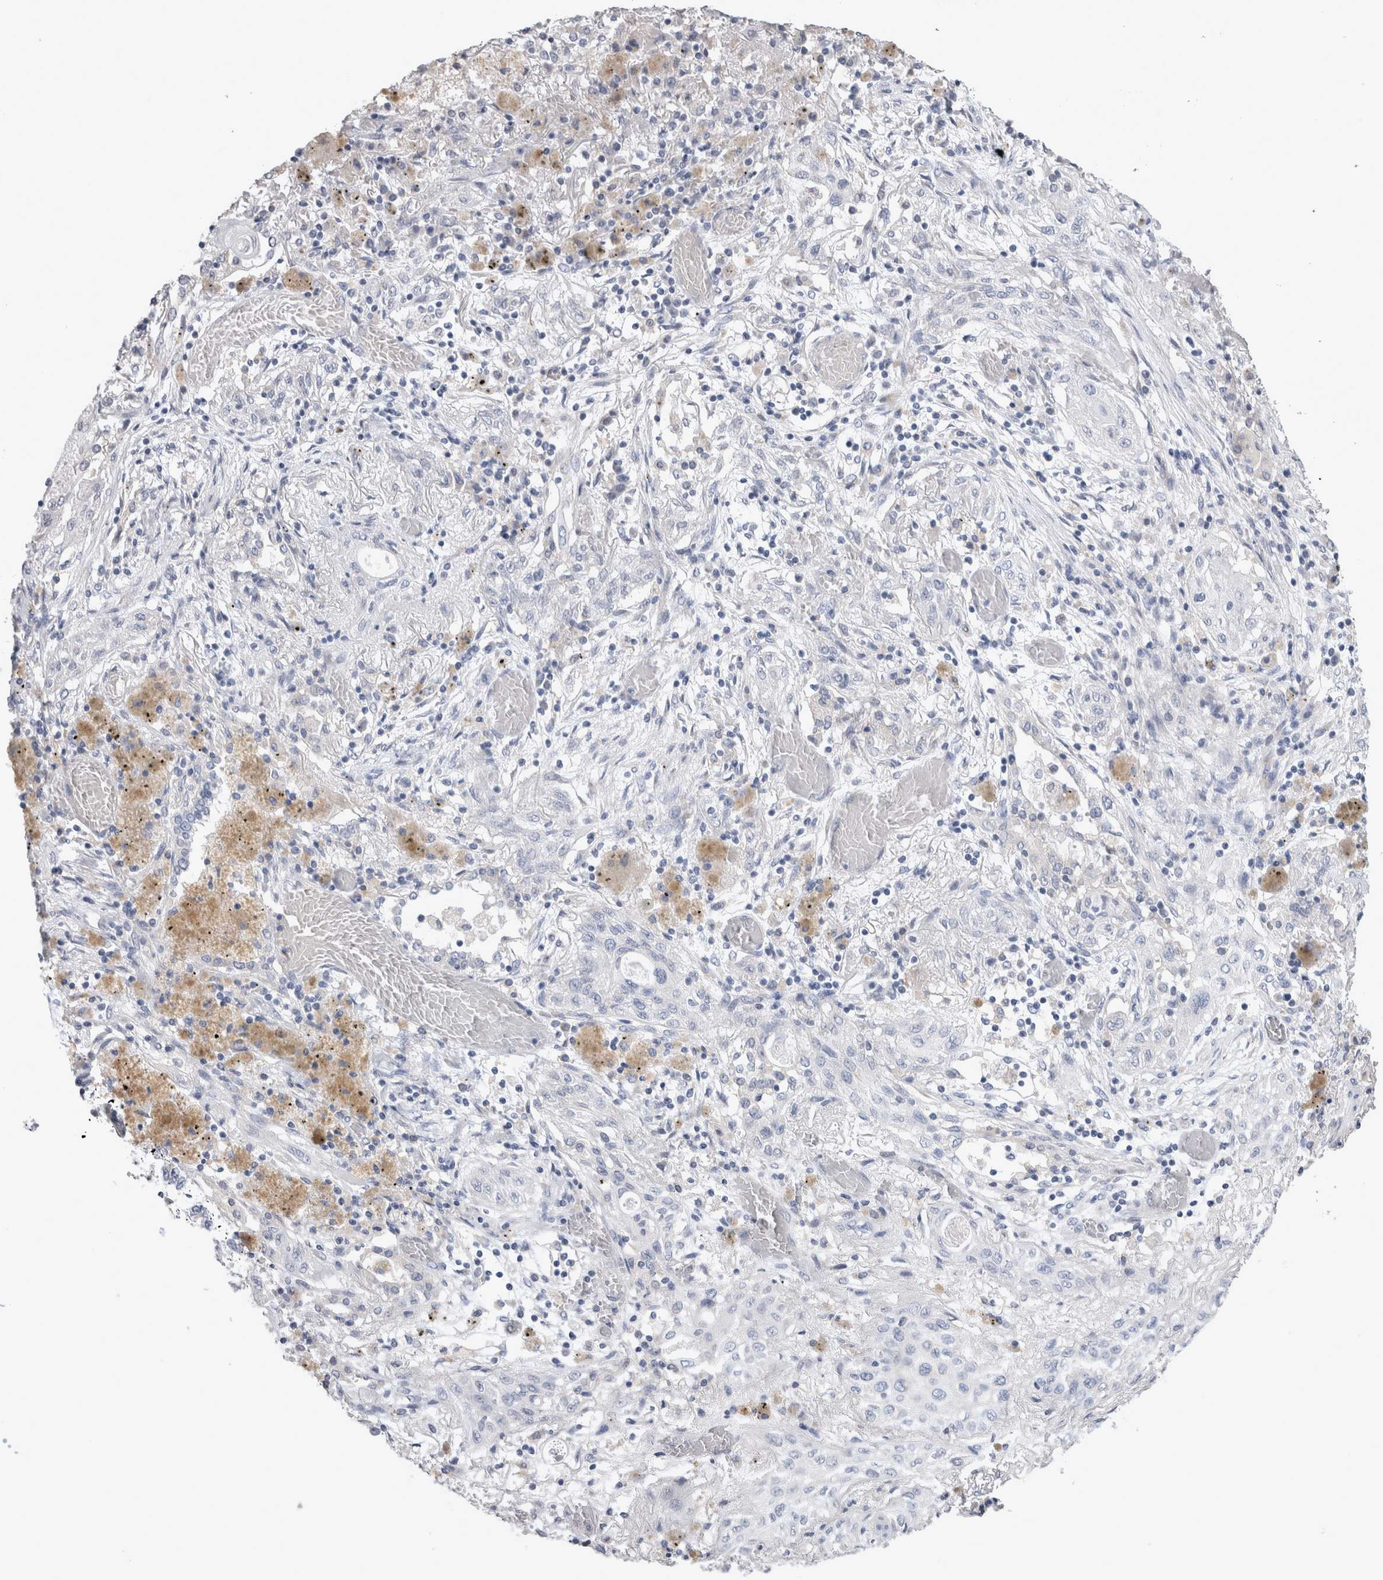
{"staining": {"intensity": "negative", "quantity": "none", "location": "none"}, "tissue": "lung cancer", "cell_type": "Tumor cells", "image_type": "cancer", "snomed": [{"axis": "morphology", "description": "Squamous cell carcinoma, NOS"}, {"axis": "topography", "description": "Lung"}], "caption": "Tumor cells are negative for brown protein staining in squamous cell carcinoma (lung).", "gene": "LRRC40", "patient": {"sex": "female", "age": 47}}